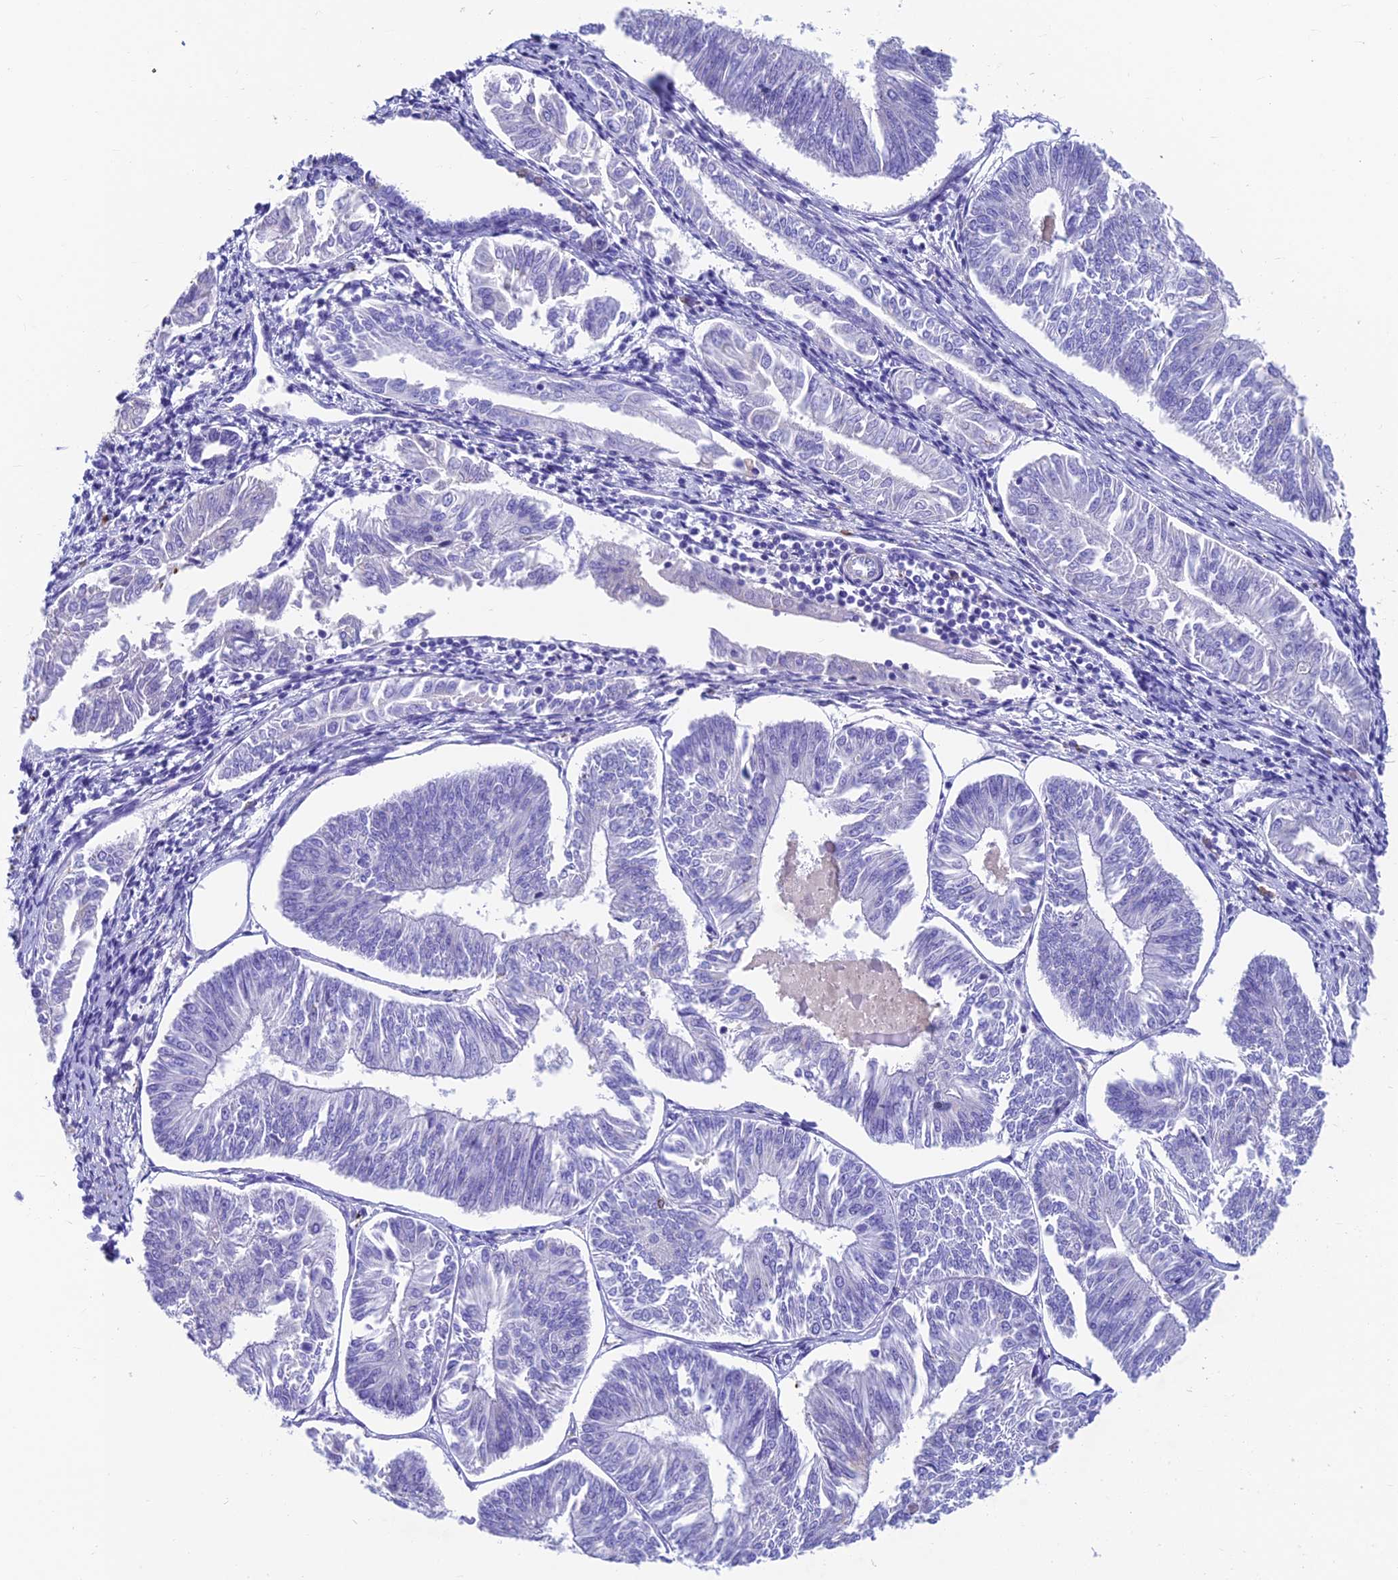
{"staining": {"intensity": "negative", "quantity": "none", "location": "none"}, "tissue": "endometrial cancer", "cell_type": "Tumor cells", "image_type": "cancer", "snomed": [{"axis": "morphology", "description": "Adenocarcinoma, NOS"}, {"axis": "topography", "description": "Endometrium"}], "caption": "Histopathology image shows no significant protein staining in tumor cells of adenocarcinoma (endometrial).", "gene": "GNG11", "patient": {"sex": "female", "age": 58}}